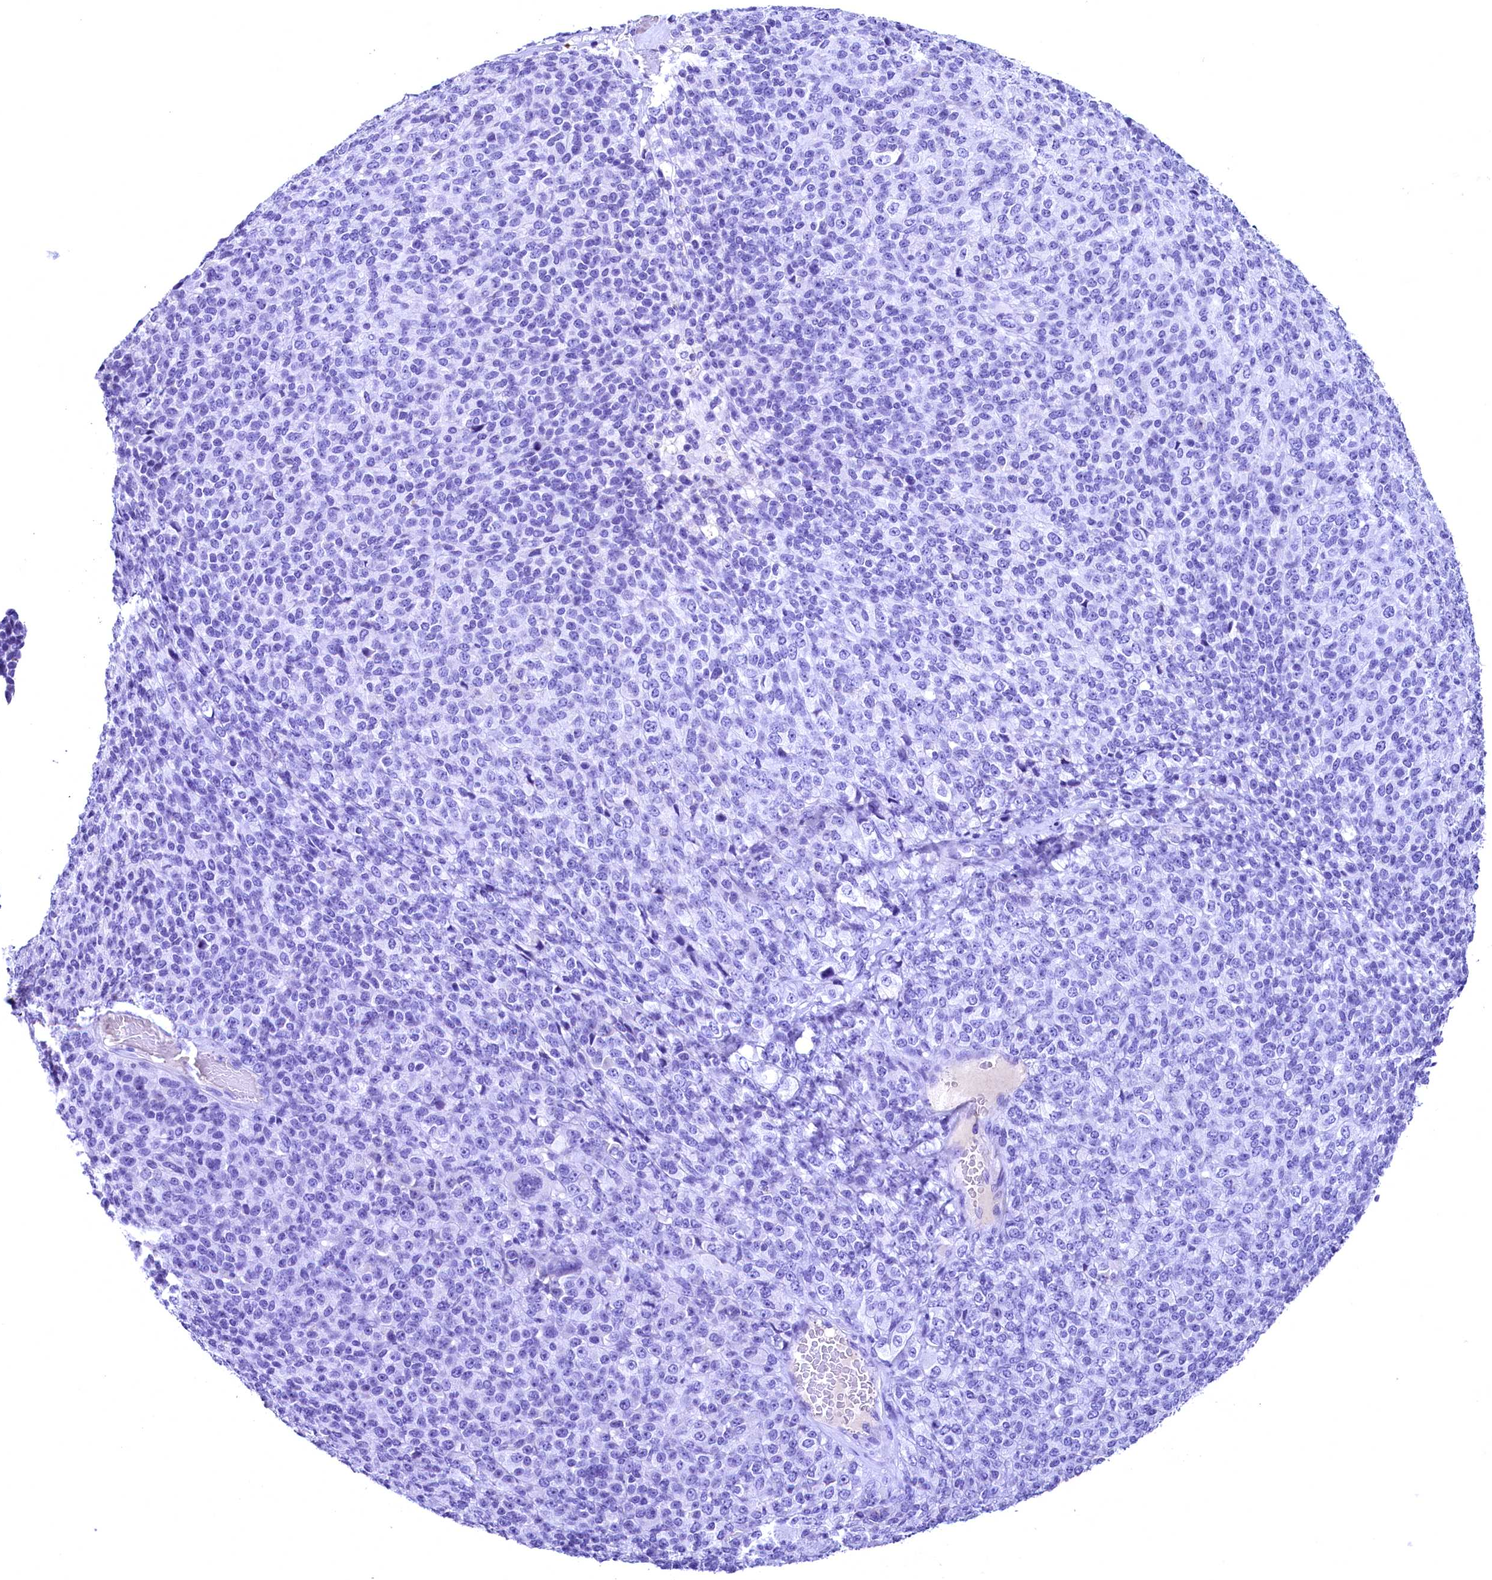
{"staining": {"intensity": "negative", "quantity": "none", "location": "none"}, "tissue": "melanoma", "cell_type": "Tumor cells", "image_type": "cancer", "snomed": [{"axis": "morphology", "description": "Malignant melanoma, Metastatic site"}, {"axis": "topography", "description": "Brain"}], "caption": "Human melanoma stained for a protein using IHC shows no expression in tumor cells.", "gene": "SKIDA1", "patient": {"sex": "female", "age": 56}}